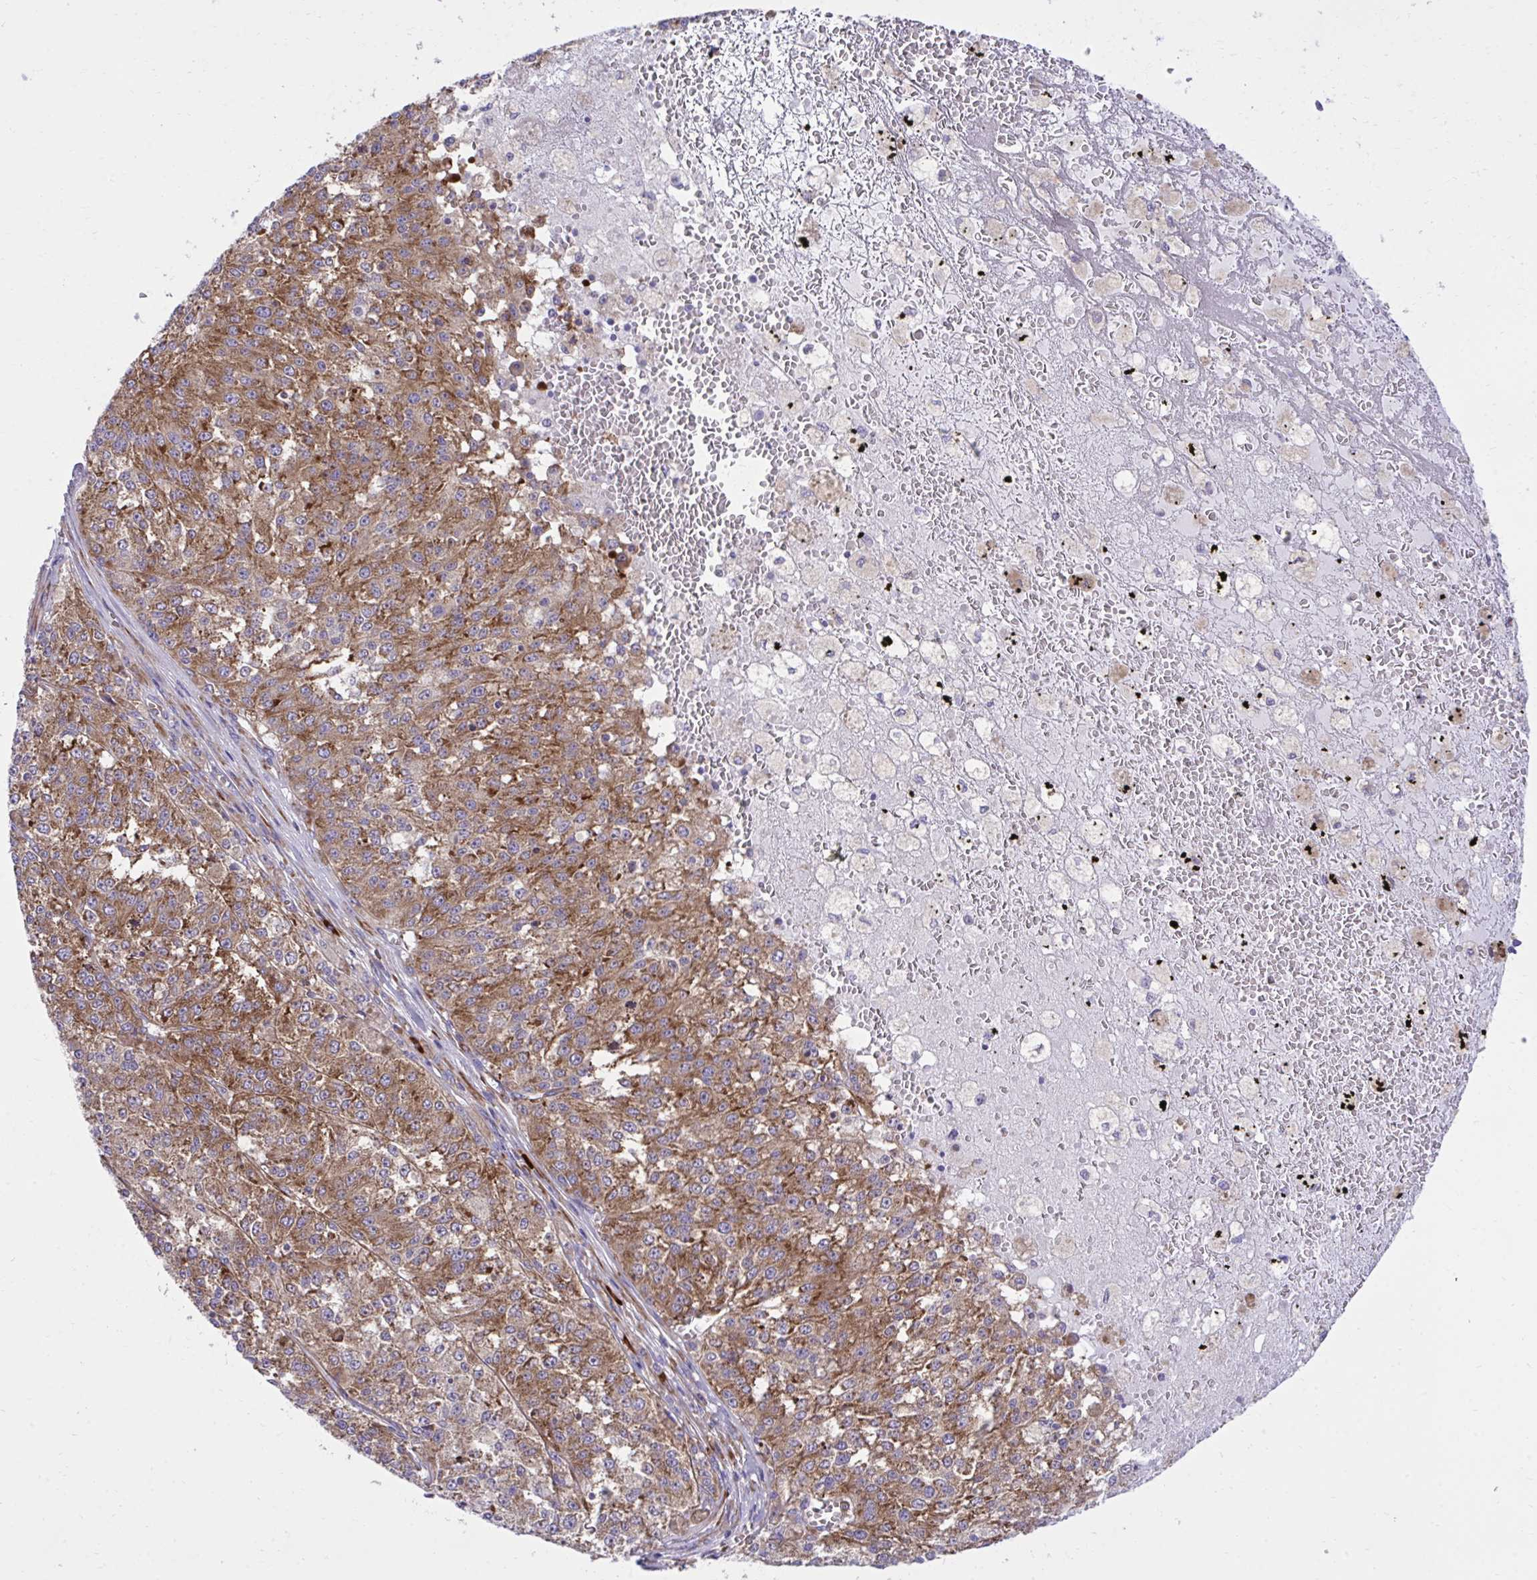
{"staining": {"intensity": "moderate", "quantity": ">75%", "location": "cytoplasmic/membranous"}, "tissue": "melanoma", "cell_type": "Tumor cells", "image_type": "cancer", "snomed": [{"axis": "morphology", "description": "Malignant melanoma, Metastatic site"}, {"axis": "topography", "description": "Lymph node"}], "caption": "Human melanoma stained for a protein (brown) exhibits moderate cytoplasmic/membranous positive staining in about >75% of tumor cells.", "gene": "RPS15", "patient": {"sex": "female", "age": 64}}